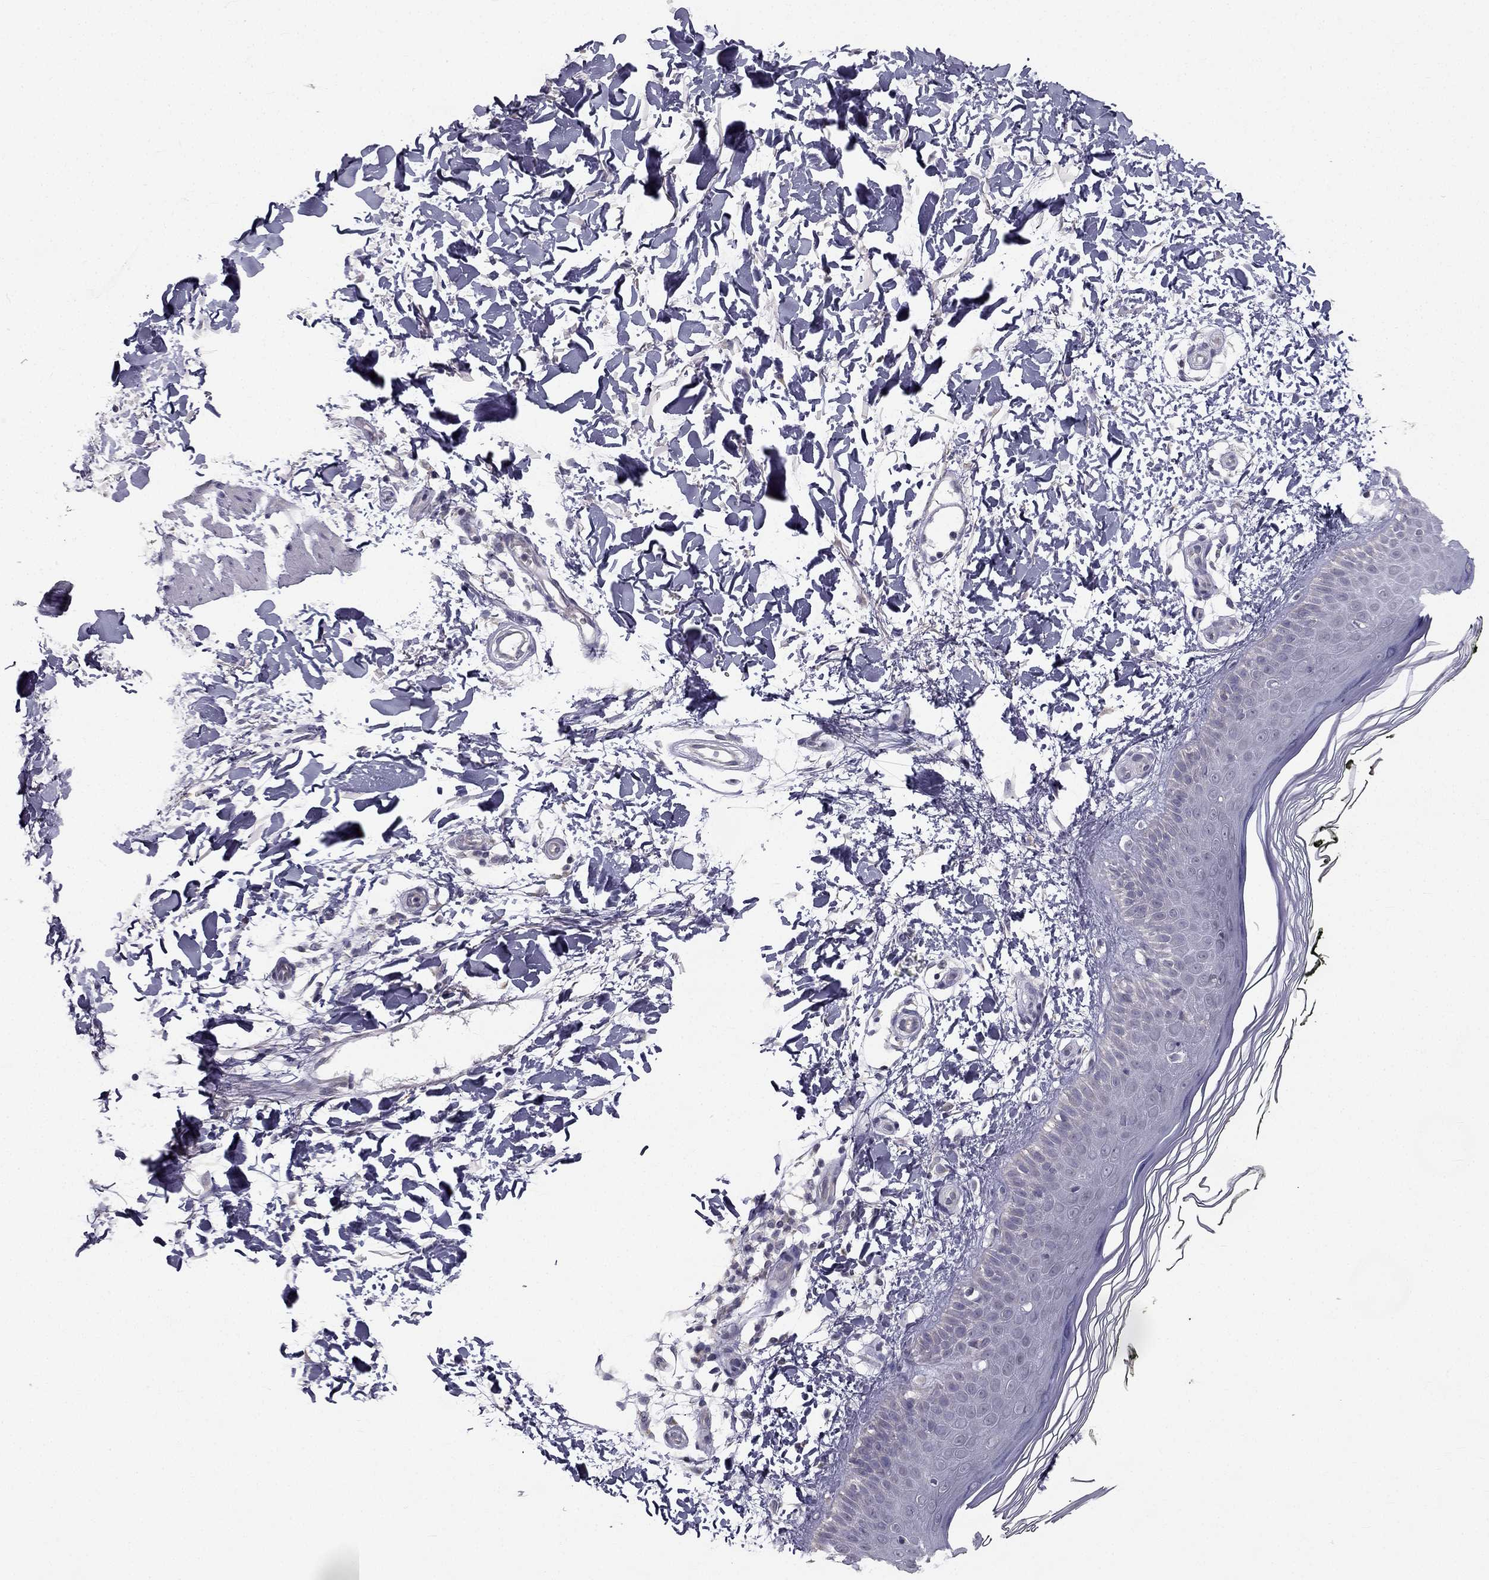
{"staining": {"intensity": "negative", "quantity": "none", "location": "none"}, "tissue": "skin", "cell_type": "Fibroblasts", "image_type": "normal", "snomed": [{"axis": "morphology", "description": "Normal tissue, NOS"}, {"axis": "topography", "description": "Skin"}], "caption": "High power microscopy histopathology image of an immunohistochemistry photomicrograph of benign skin, revealing no significant positivity in fibroblasts.", "gene": "C5orf49", "patient": {"sex": "female", "age": 62}}